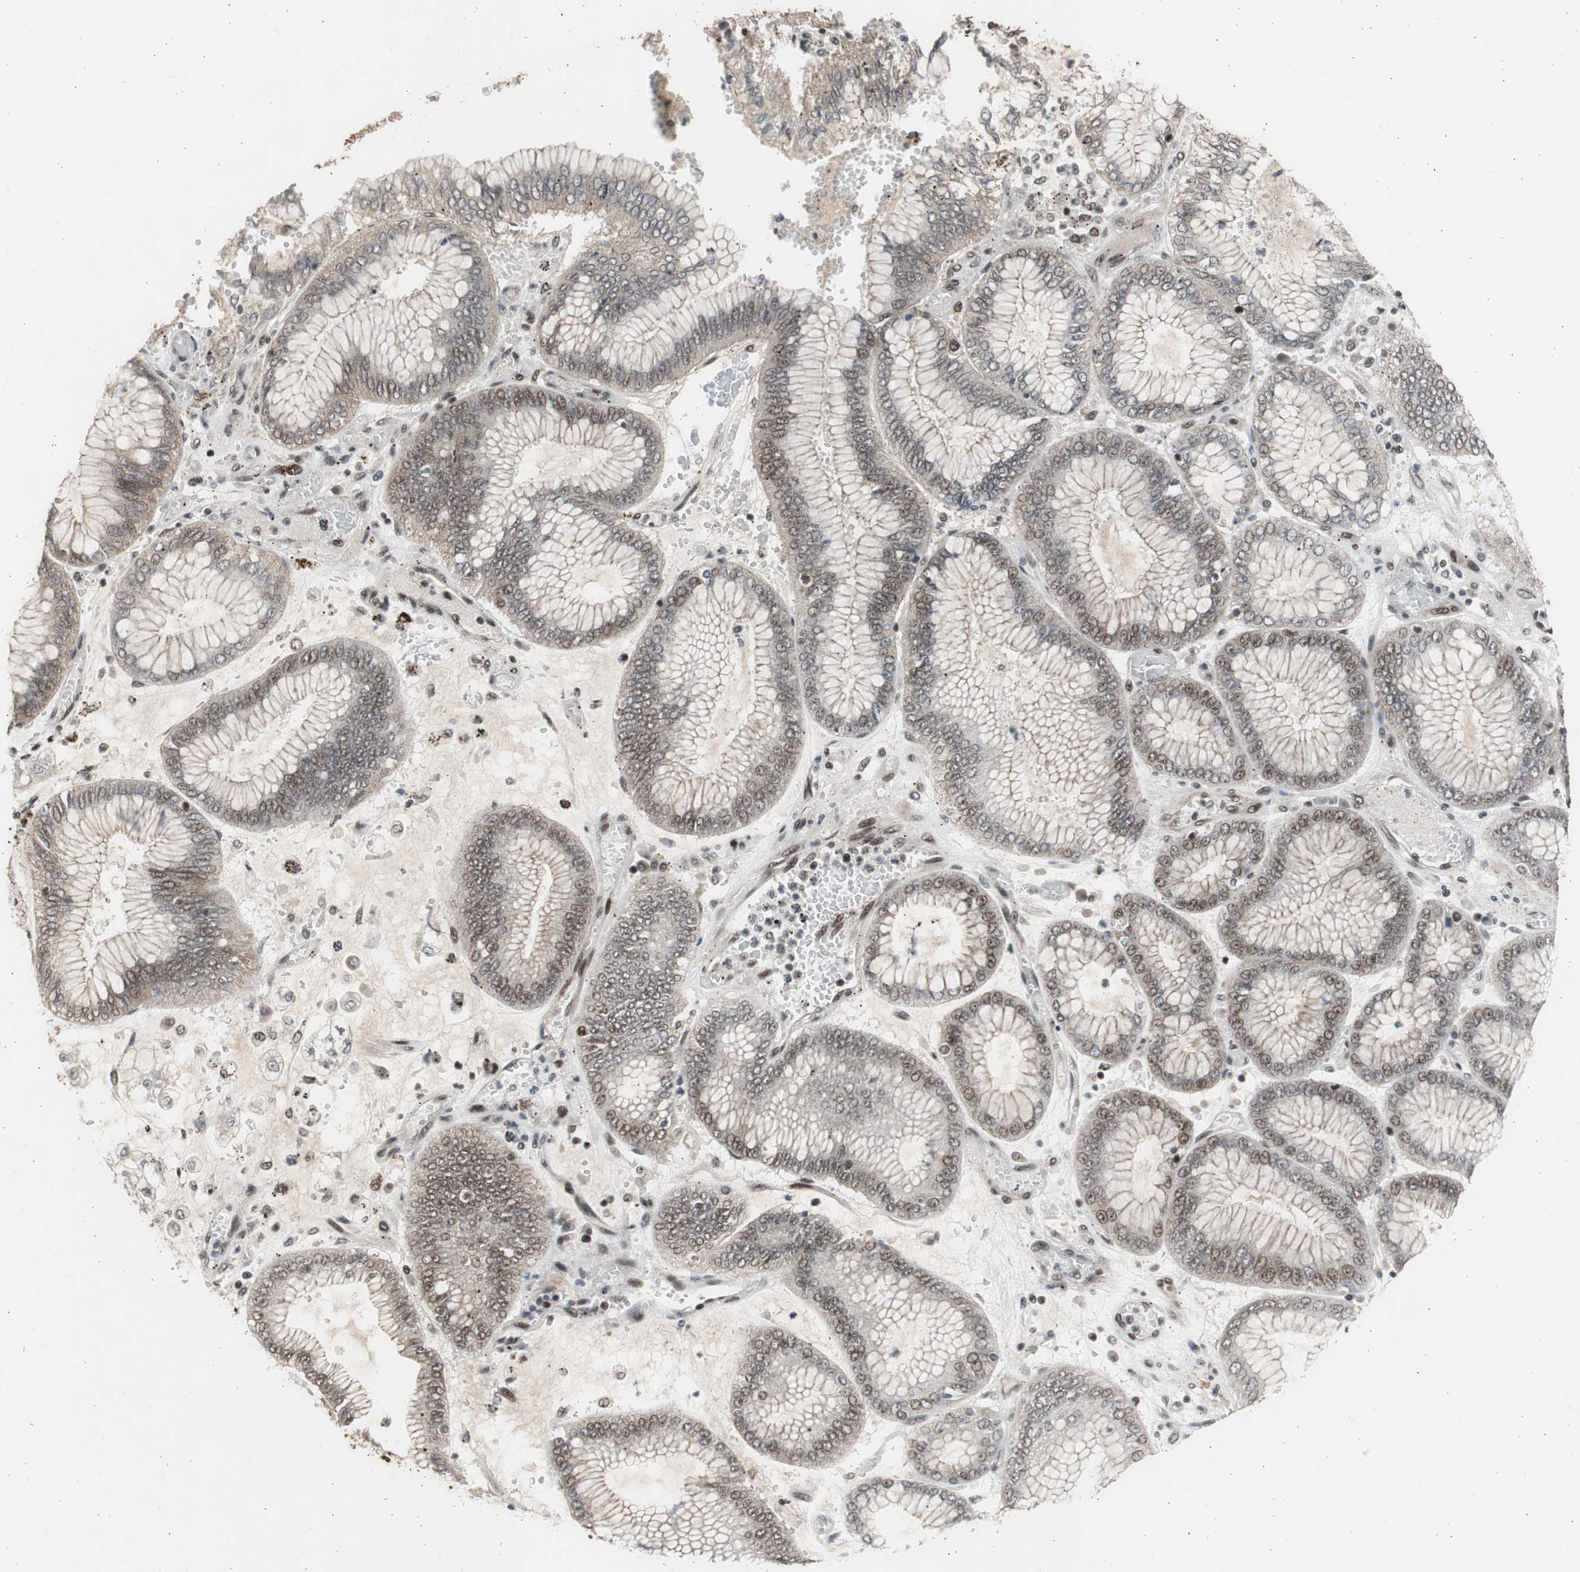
{"staining": {"intensity": "weak", "quantity": ">75%", "location": "cytoplasmic/membranous,nuclear"}, "tissue": "stomach cancer", "cell_type": "Tumor cells", "image_type": "cancer", "snomed": [{"axis": "morphology", "description": "Normal tissue, NOS"}, {"axis": "morphology", "description": "Adenocarcinoma, NOS"}, {"axis": "topography", "description": "Stomach, upper"}, {"axis": "topography", "description": "Stomach"}], "caption": "Weak cytoplasmic/membranous and nuclear staining for a protein is appreciated in about >75% of tumor cells of stomach adenocarcinoma using immunohistochemistry (IHC).", "gene": "RPA1", "patient": {"sex": "male", "age": 76}}